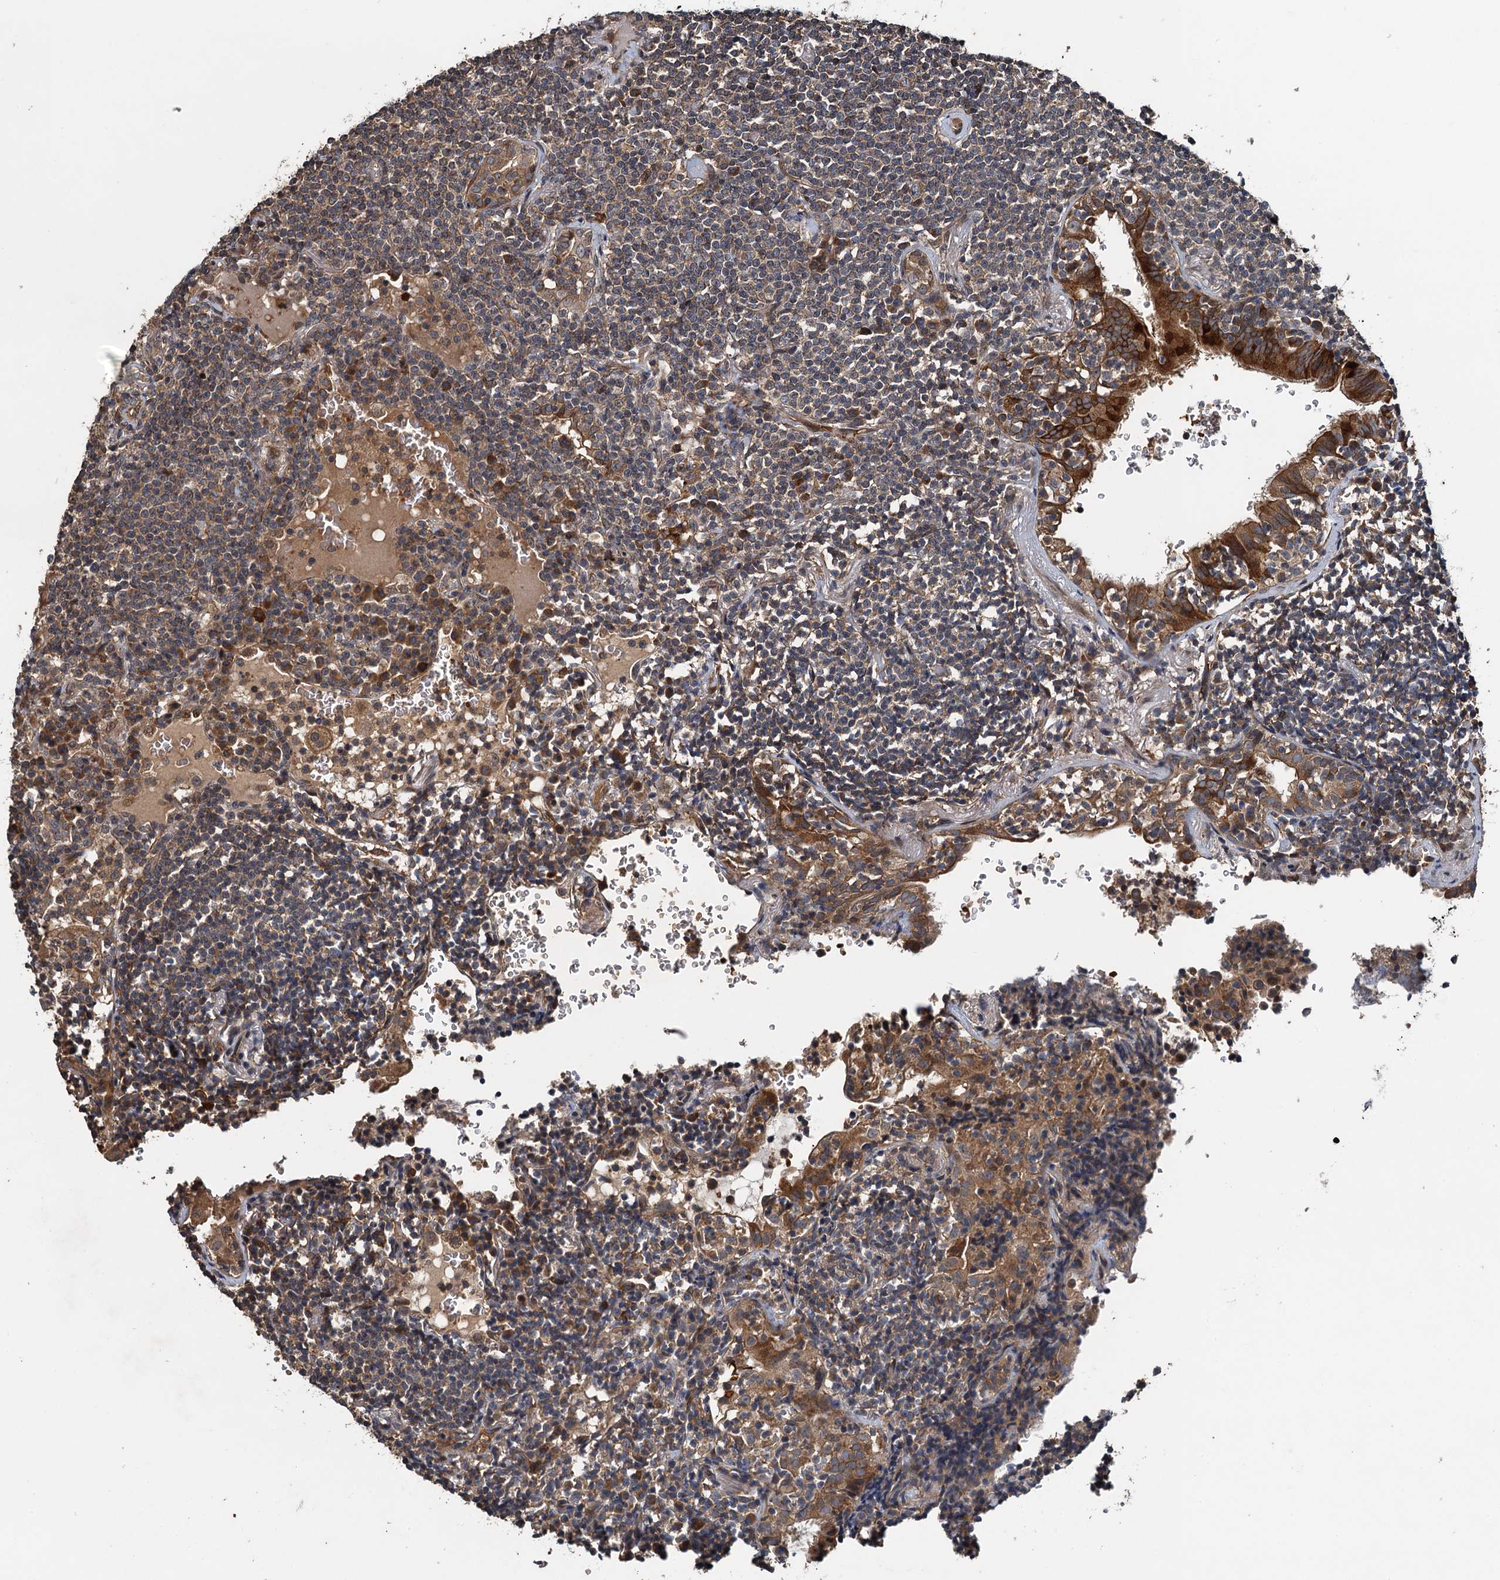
{"staining": {"intensity": "weak", "quantity": ">75%", "location": "cytoplasmic/membranous"}, "tissue": "lymphoma", "cell_type": "Tumor cells", "image_type": "cancer", "snomed": [{"axis": "morphology", "description": "Malignant lymphoma, non-Hodgkin's type, Low grade"}, {"axis": "topography", "description": "Lung"}], "caption": "A brown stain labels weak cytoplasmic/membranous expression of a protein in human malignant lymphoma, non-Hodgkin's type (low-grade) tumor cells.", "gene": "SNX32", "patient": {"sex": "female", "age": 71}}